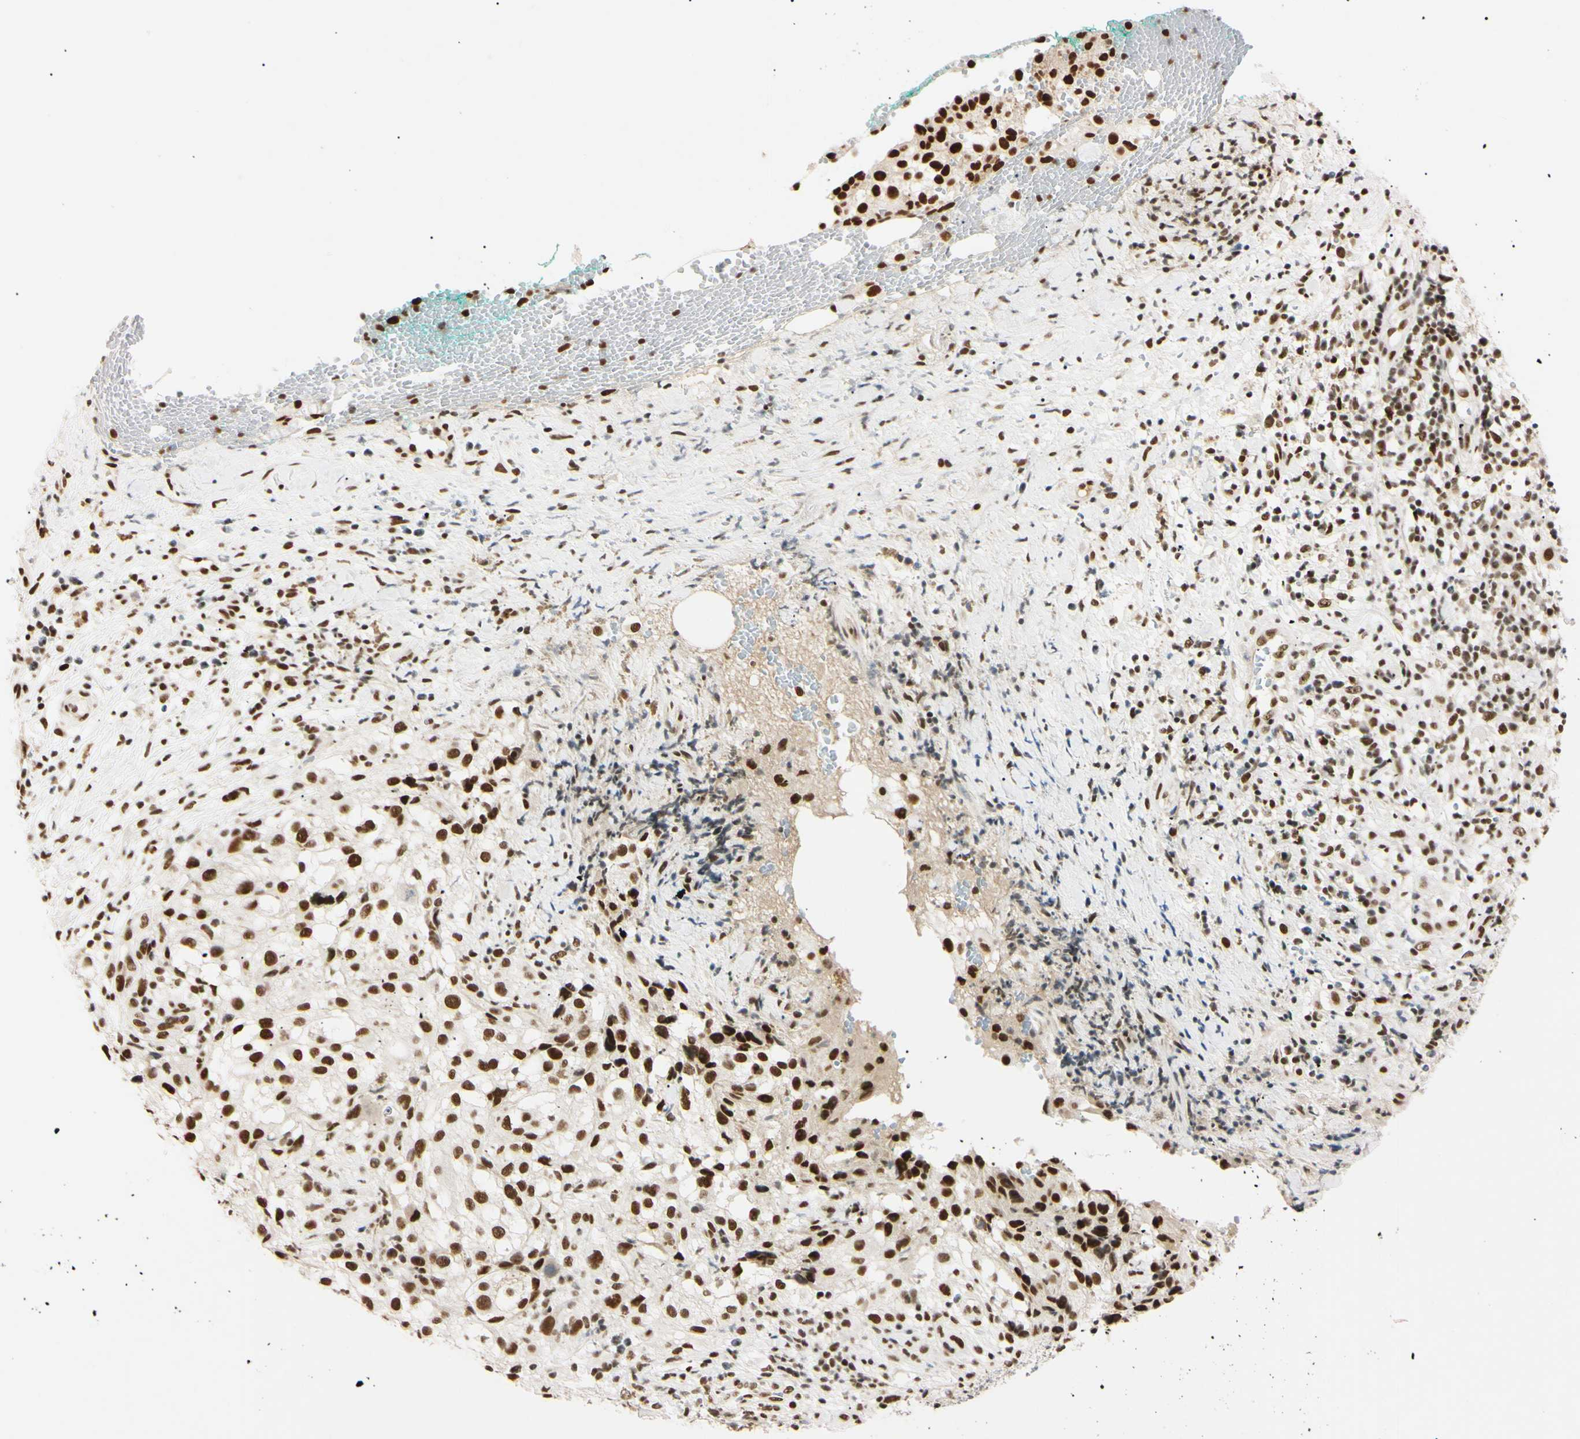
{"staining": {"intensity": "strong", "quantity": ">75%", "location": "nuclear"}, "tissue": "melanoma", "cell_type": "Tumor cells", "image_type": "cancer", "snomed": [{"axis": "morphology", "description": "Necrosis, NOS"}, {"axis": "morphology", "description": "Malignant melanoma, NOS"}, {"axis": "topography", "description": "Skin"}], "caption": "Immunohistochemical staining of human melanoma demonstrates high levels of strong nuclear positivity in approximately >75% of tumor cells.", "gene": "ZNF134", "patient": {"sex": "female", "age": 87}}